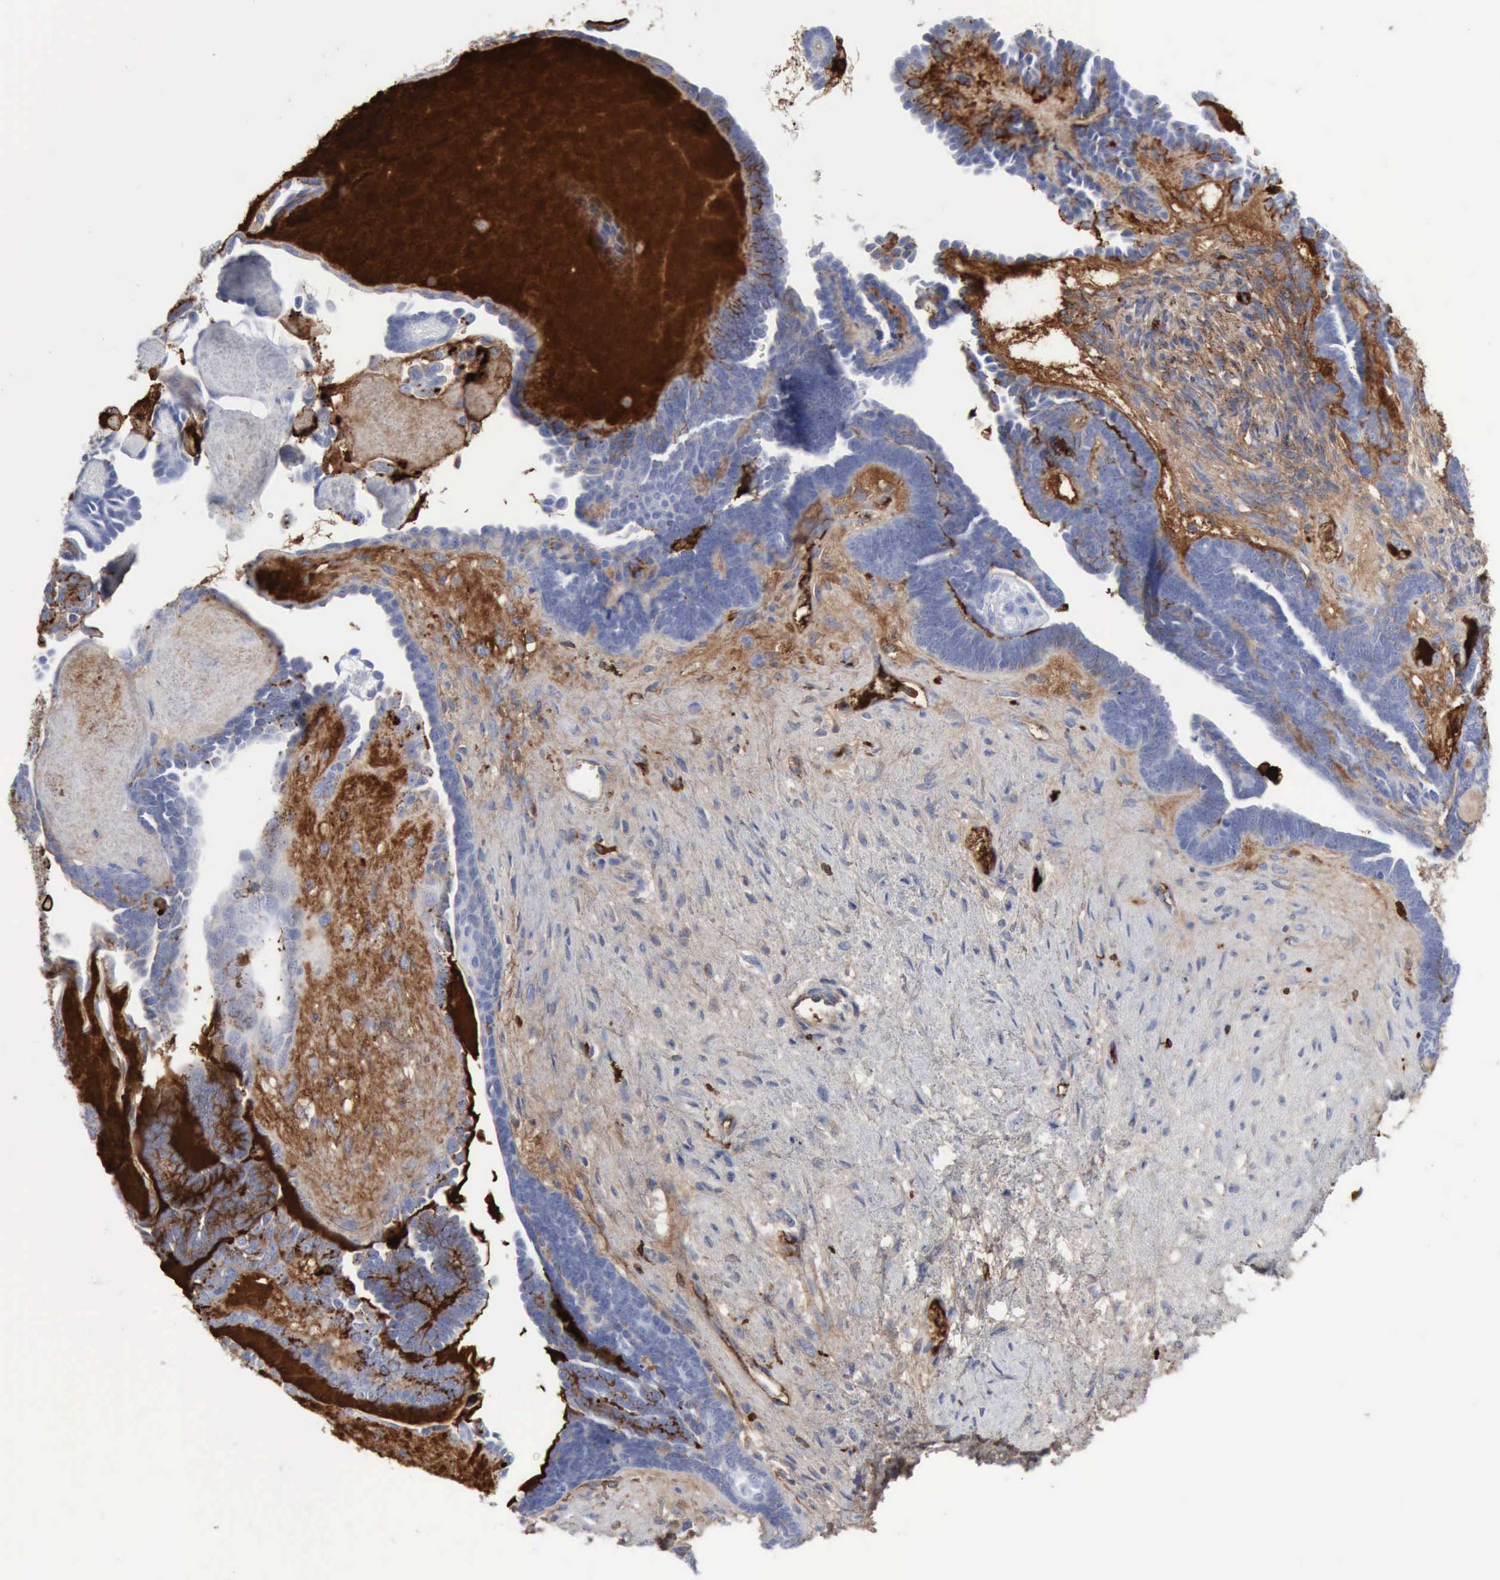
{"staining": {"intensity": "strong", "quantity": "<25%", "location": "cytoplasmic/membranous"}, "tissue": "endometrial cancer", "cell_type": "Tumor cells", "image_type": "cancer", "snomed": [{"axis": "morphology", "description": "Neoplasm, malignant, NOS"}, {"axis": "topography", "description": "Endometrium"}], "caption": "Immunohistochemistry (IHC) of human malignant neoplasm (endometrial) displays medium levels of strong cytoplasmic/membranous positivity in approximately <25% of tumor cells.", "gene": "C4BPA", "patient": {"sex": "female", "age": 74}}